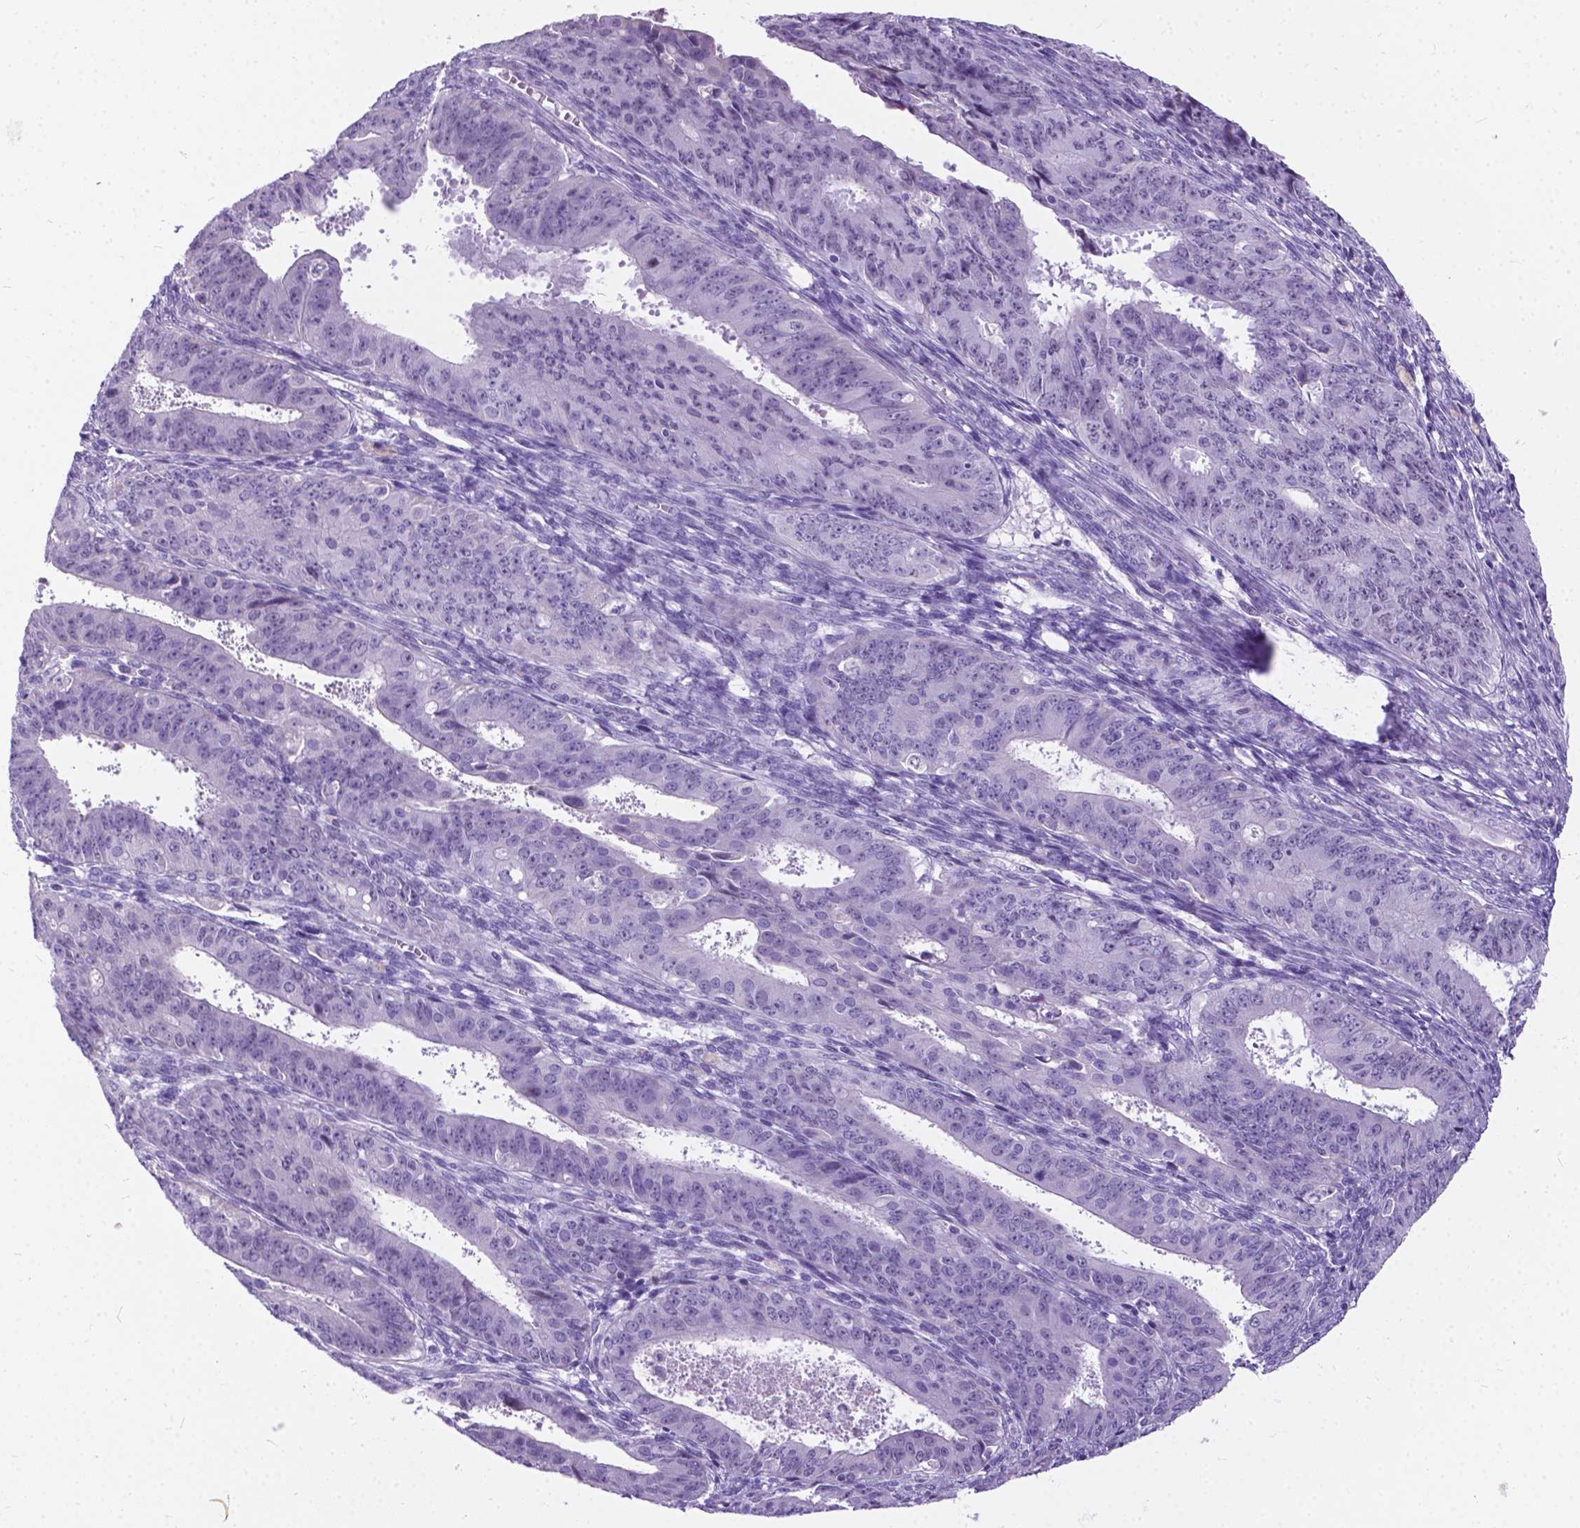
{"staining": {"intensity": "negative", "quantity": "none", "location": "none"}, "tissue": "ovarian cancer", "cell_type": "Tumor cells", "image_type": "cancer", "snomed": [{"axis": "morphology", "description": "Carcinoma, endometroid"}, {"axis": "topography", "description": "Ovary"}], "caption": "Histopathology image shows no protein expression in tumor cells of ovarian cancer tissue. The staining was performed using DAB (3,3'-diaminobenzidine) to visualize the protein expression in brown, while the nuclei were stained in blue with hematoxylin (Magnification: 20x).", "gene": "BSND", "patient": {"sex": "female", "age": 42}}